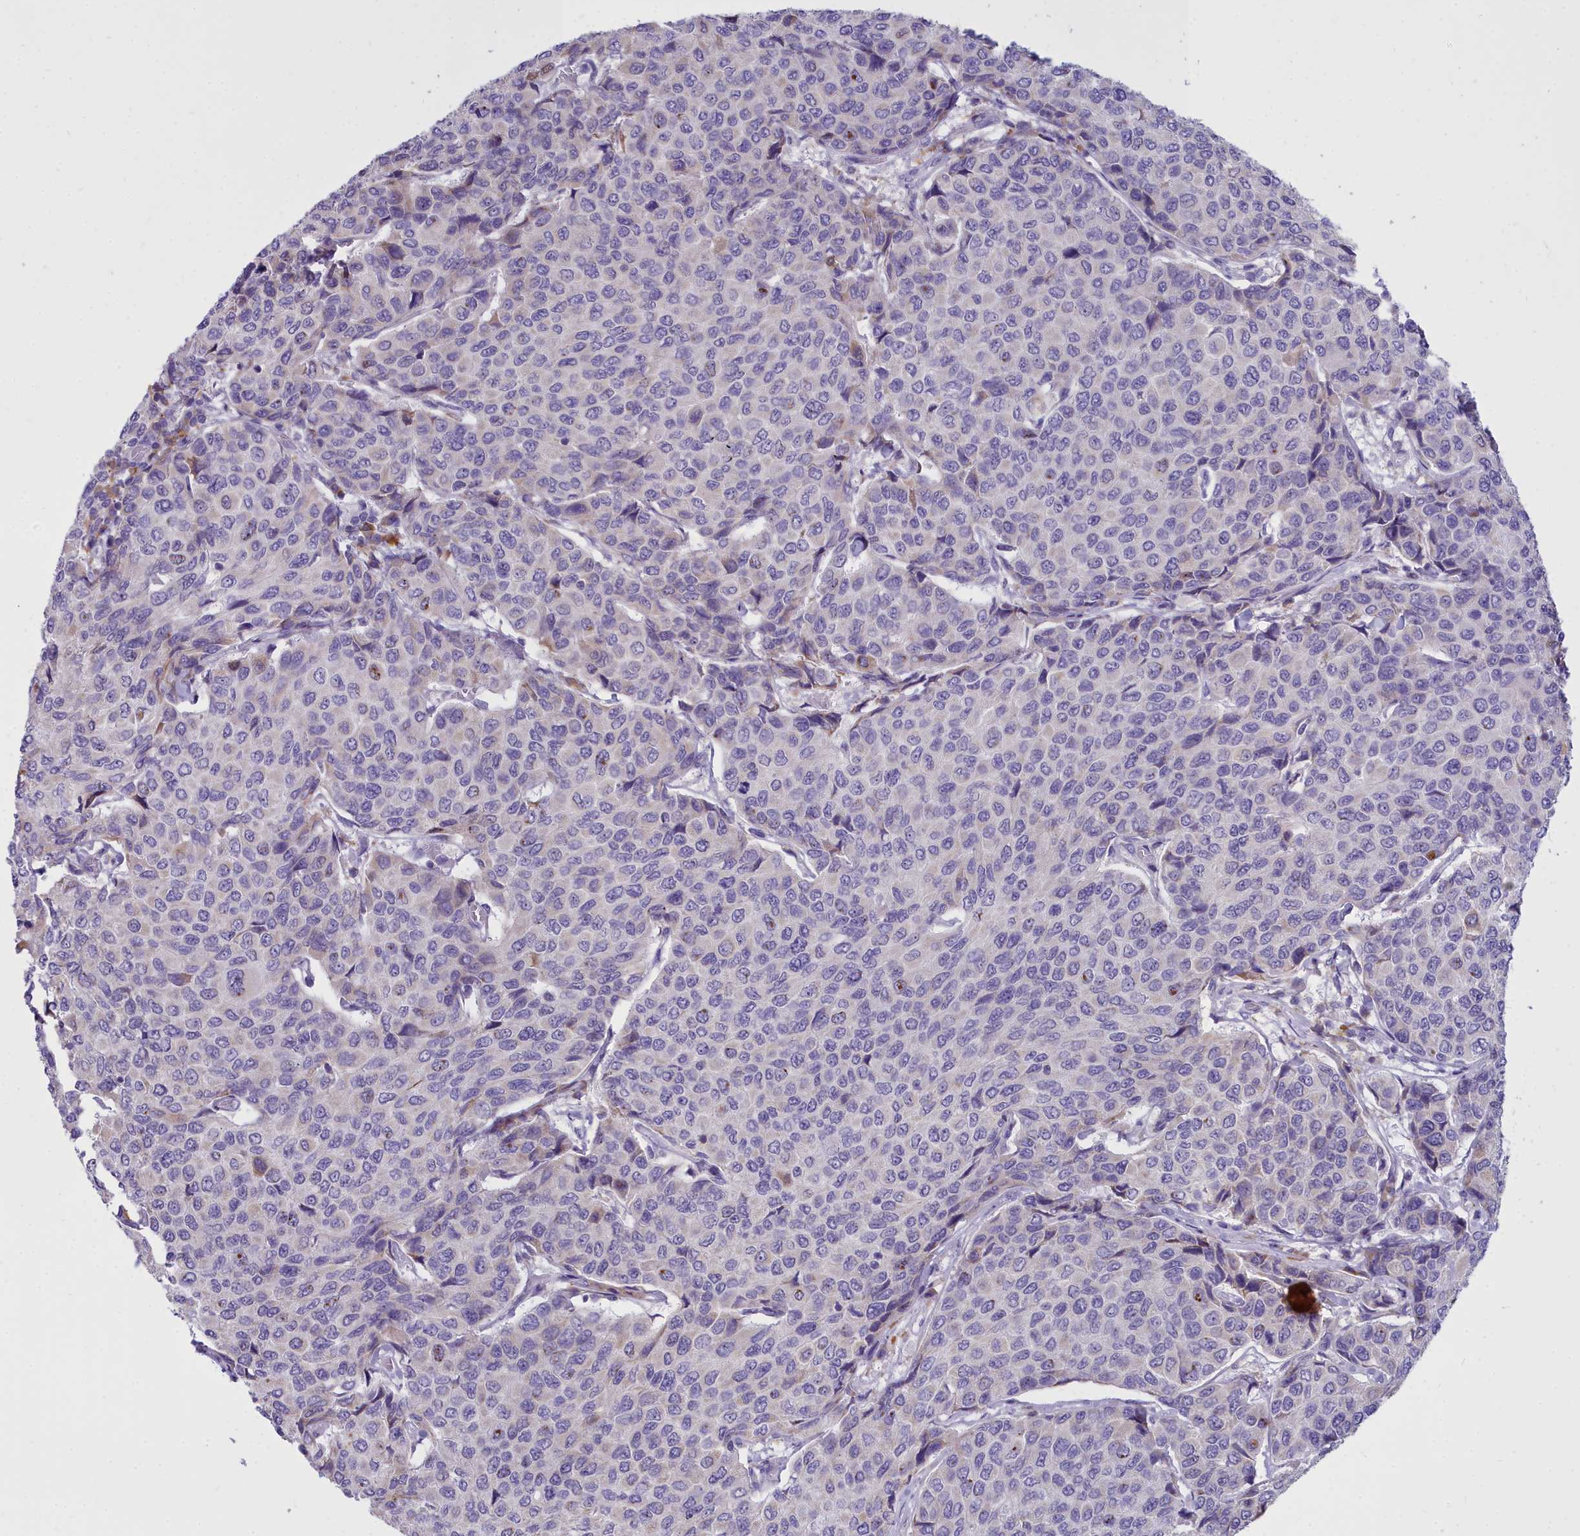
{"staining": {"intensity": "negative", "quantity": "none", "location": "none"}, "tissue": "breast cancer", "cell_type": "Tumor cells", "image_type": "cancer", "snomed": [{"axis": "morphology", "description": "Duct carcinoma"}, {"axis": "topography", "description": "Breast"}], "caption": "Immunohistochemistry (IHC) histopathology image of neoplastic tissue: breast invasive ductal carcinoma stained with DAB shows no significant protein positivity in tumor cells.", "gene": "CD5", "patient": {"sex": "female", "age": 55}}